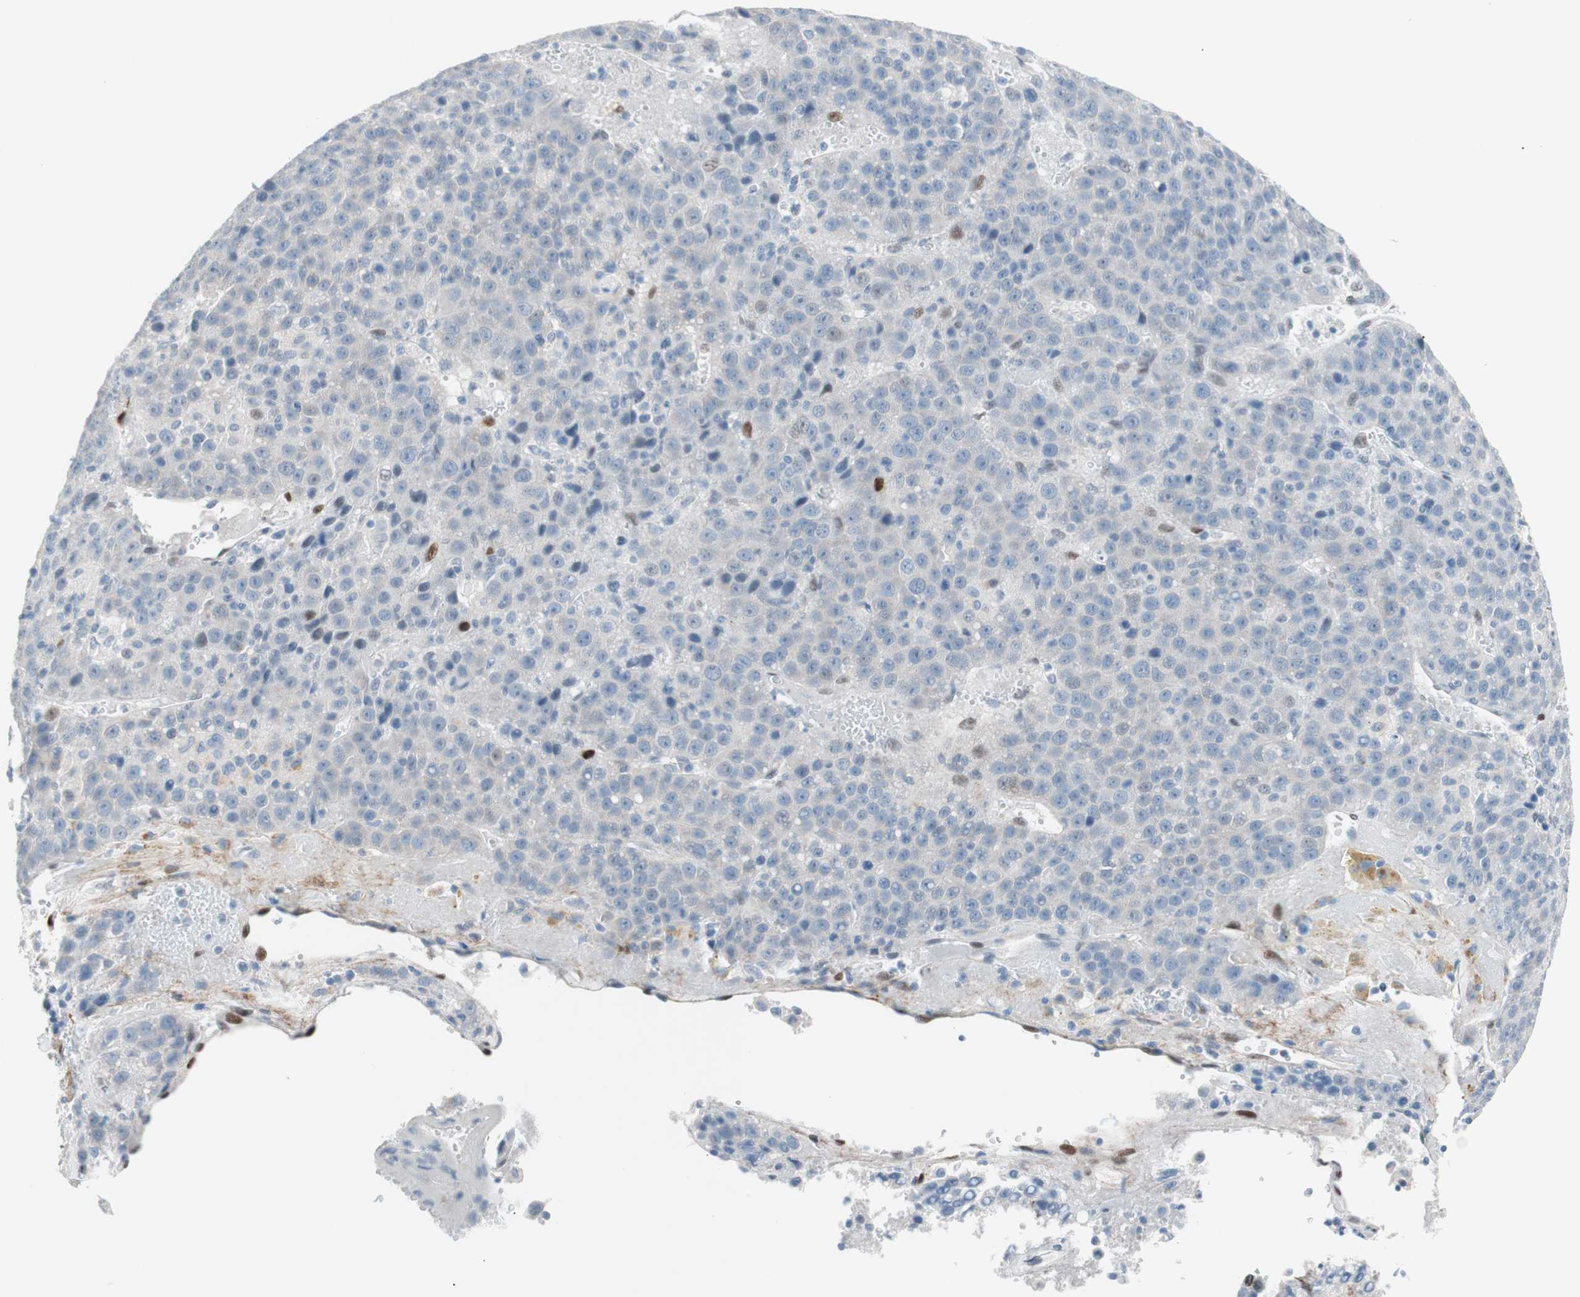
{"staining": {"intensity": "weak", "quantity": "<25%", "location": "nuclear"}, "tissue": "liver cancer", "cell_type": "Tumor cells", "image_type": "cancer", "snomed": [{"axis": "morphology", "description": "Carcinoma, Hepatocellular, NOS"}, {"axis": "topography", "description": "Liver"}], "caption": "Immunohistochemical staining of human liver cancer shows no significant staining in tumor cells.", "gene": "FOSL1", "patient": {"sex": "female", "age": 53}}